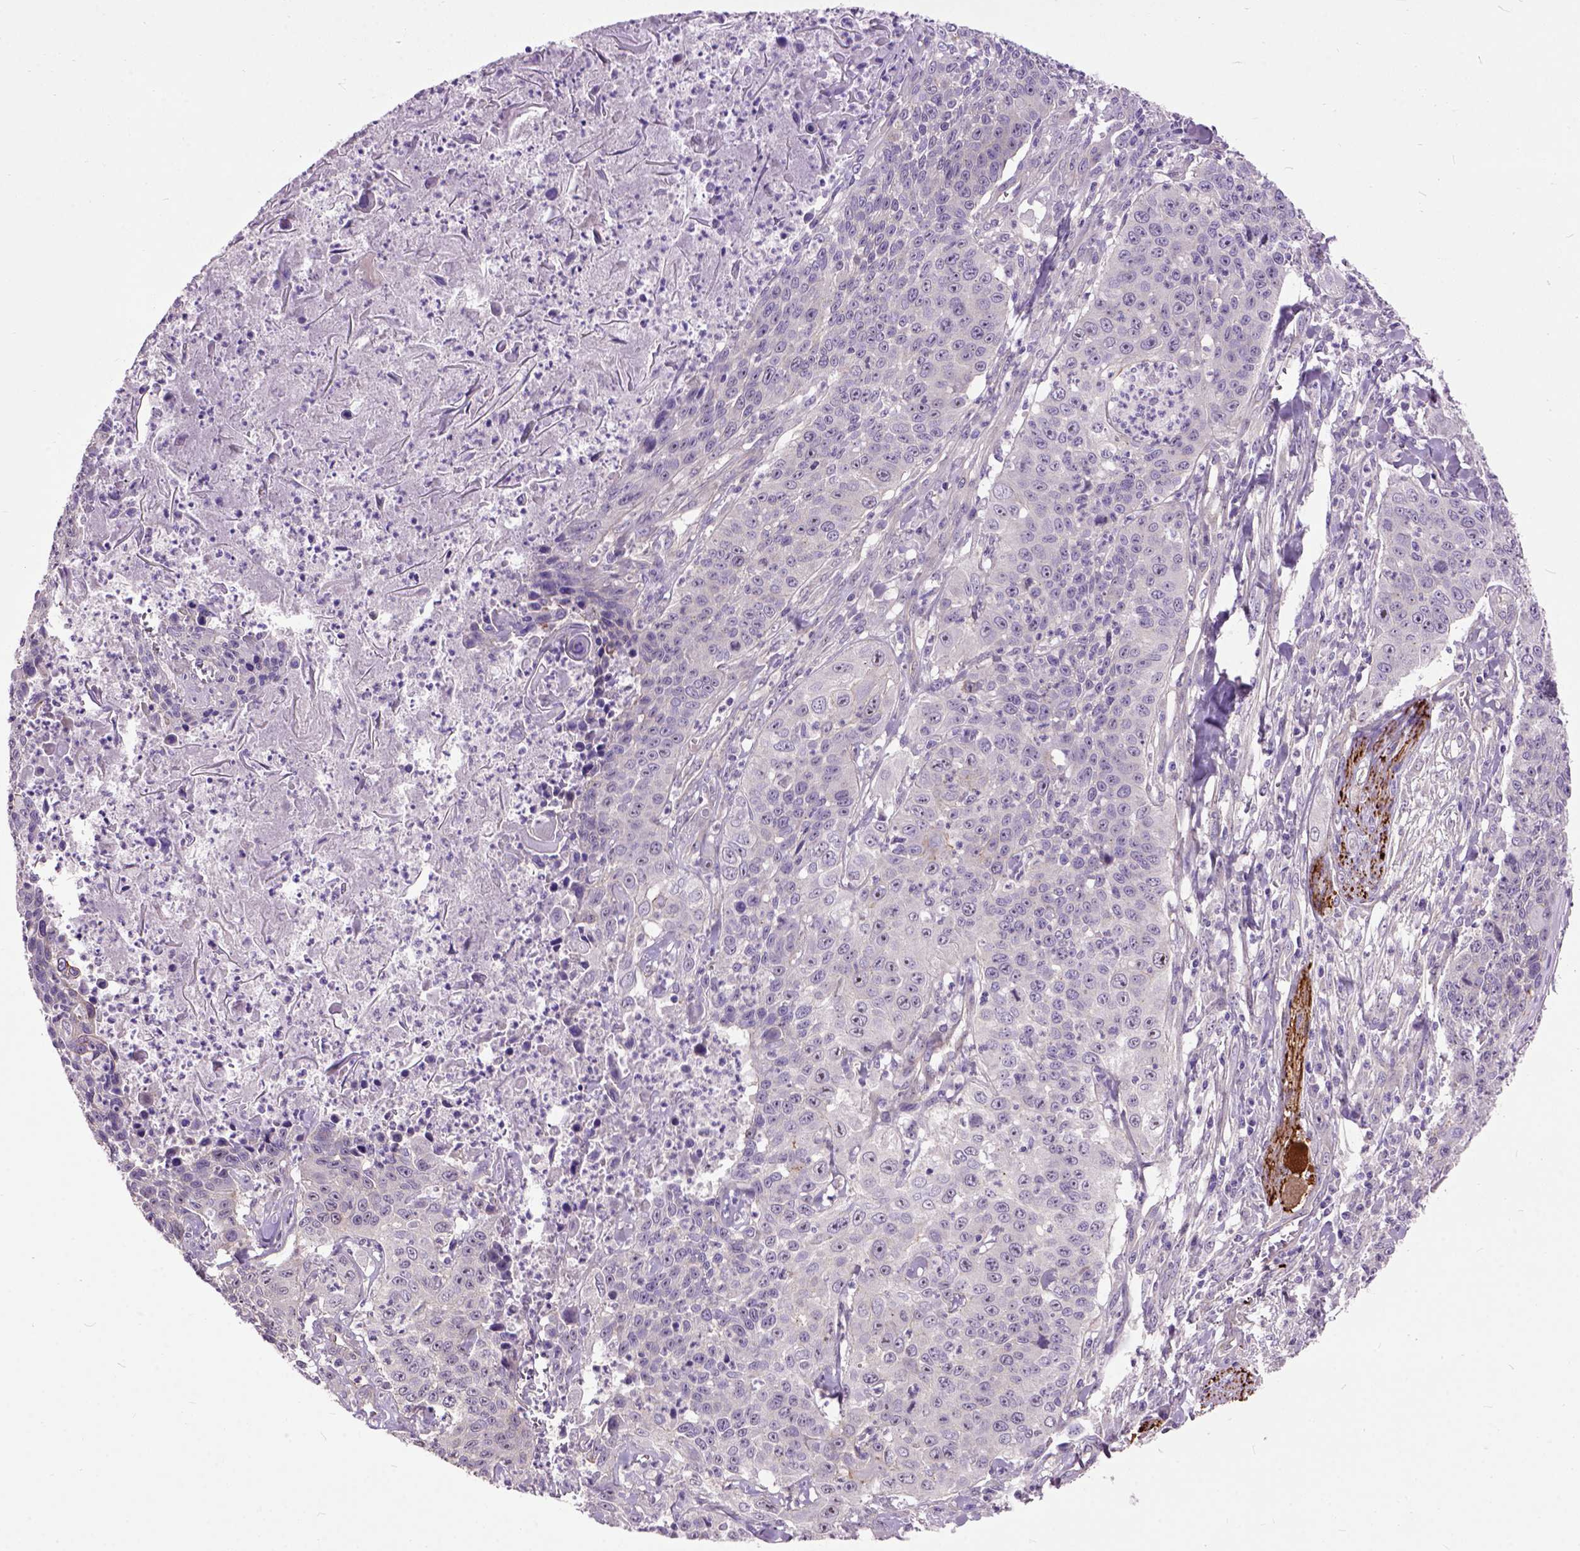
{"staining": {"intensity": "negative", "quantity": "none", "location": "none"}, "tissue": "lung cancer", "cell_type": "Tumor cells", "image_type": "cancer", "snomed": [{"axis": "morphology", "description": "Squamous cell carcinoma, NOS"}, {"axis": "morphology", "description": "Squamous cell carcinoma, metastatic, NOS"}, {"axis": "topography", "description": "Lung"}, {"axis": "topography", "description": "Pleura, NOS"}], "caption": "Lung metastatic squamous cell carcinoma stained for a protein using immunohistochemistry (IHC) shows no staining tumor cells.", "gene": "MAPT", "patient": {"sex": "male", "age": 72}}